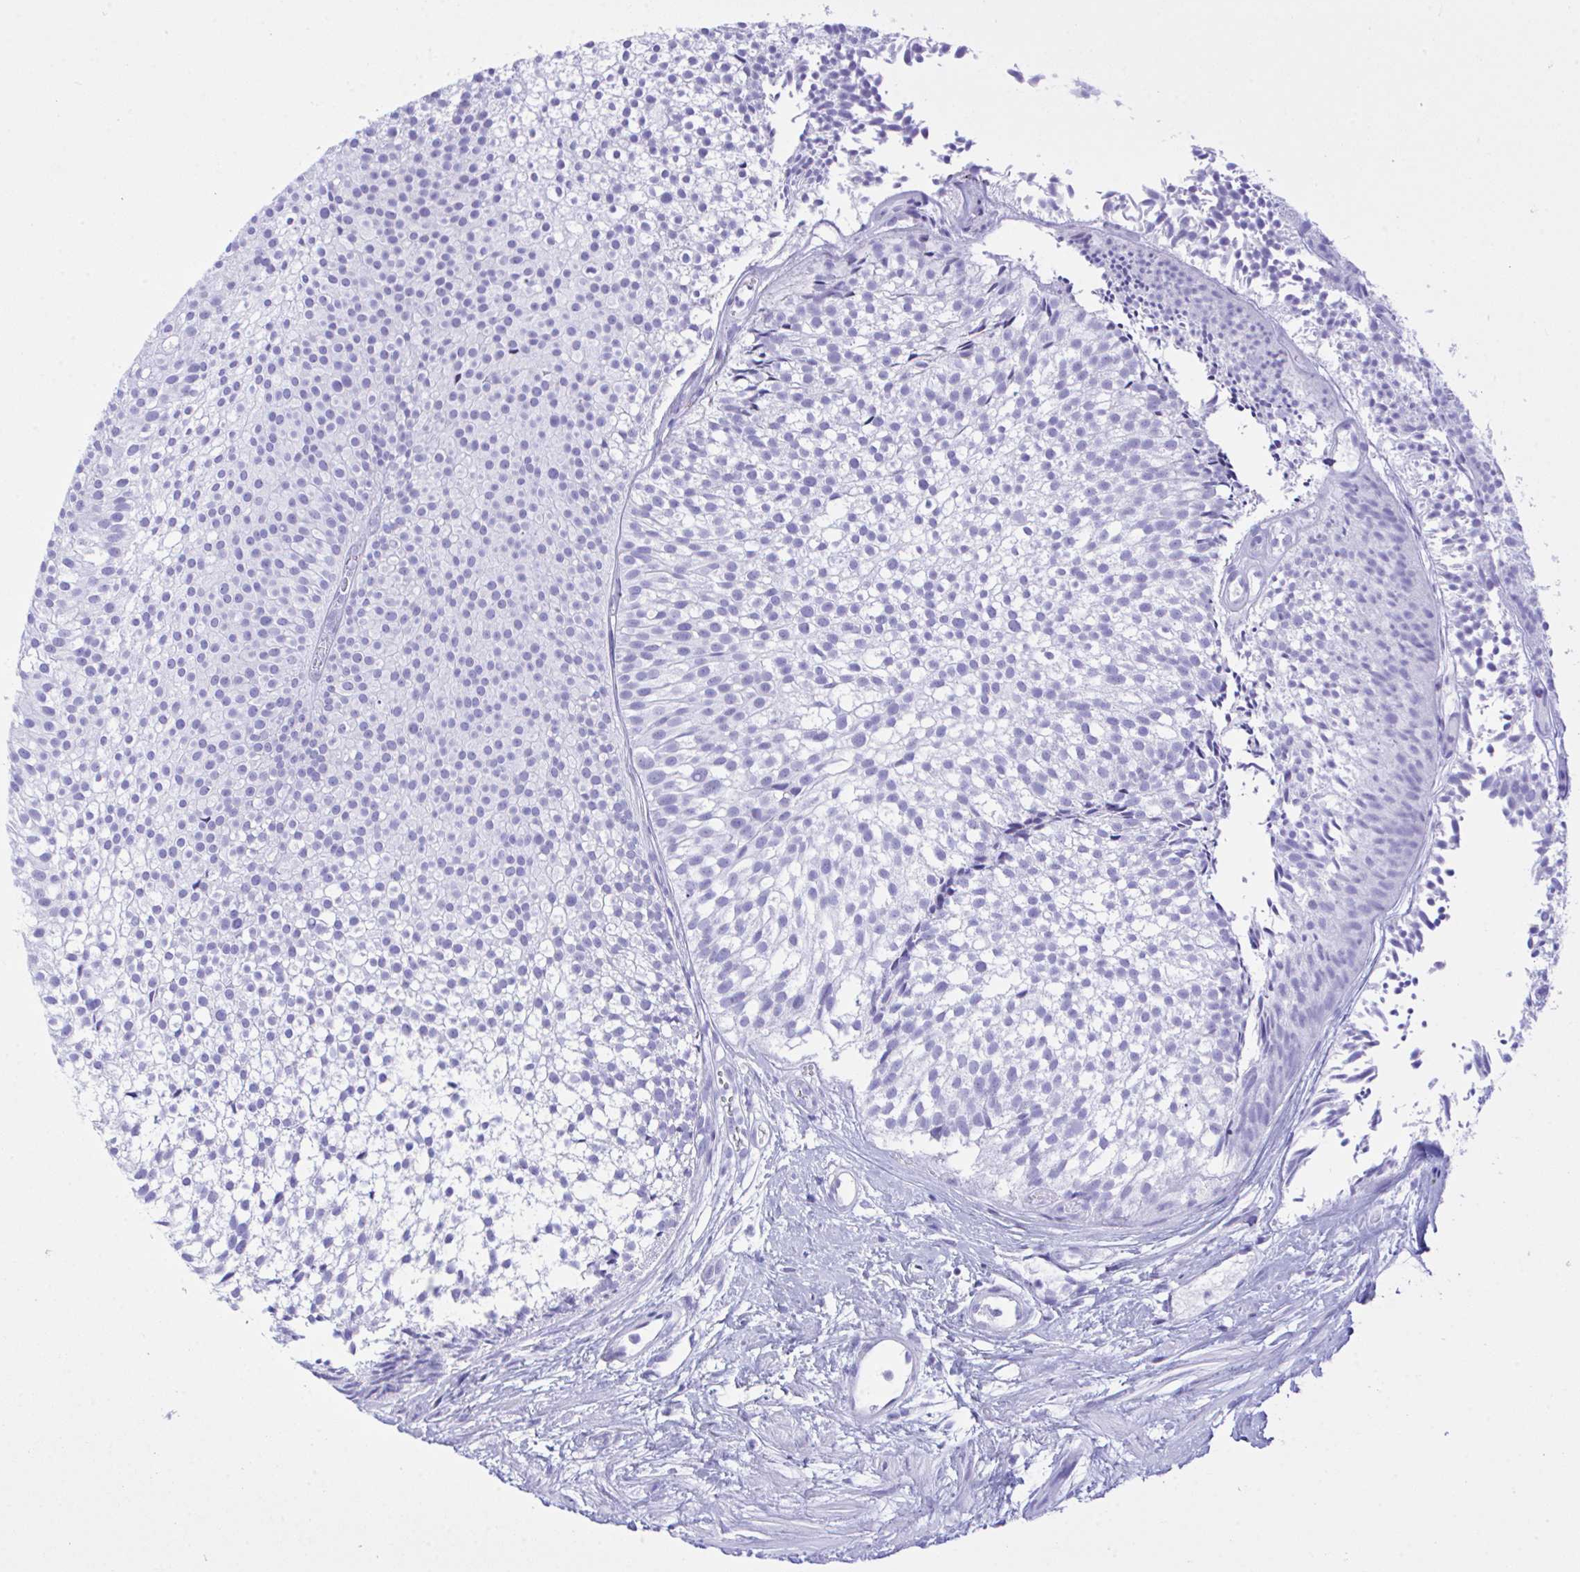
{"staining": {"intensity": "negative", "quantity": "none", "location": "none"}, "tissue": "urothelial cancer", "cell_type": "Tumor cells", "image_type": "cancer", "snomed": [{"axis": "morphology", "description": "Urothelial carcinoma, Low grade"}, {"axis": "topography", "description": "Urinary bladder"}], "caption": "Tumor cells are negative for protein expression in human low-grade urothelial carcinoma.", "gene": "SELENOV", "patient": {"sex": "male", "age": 91}}